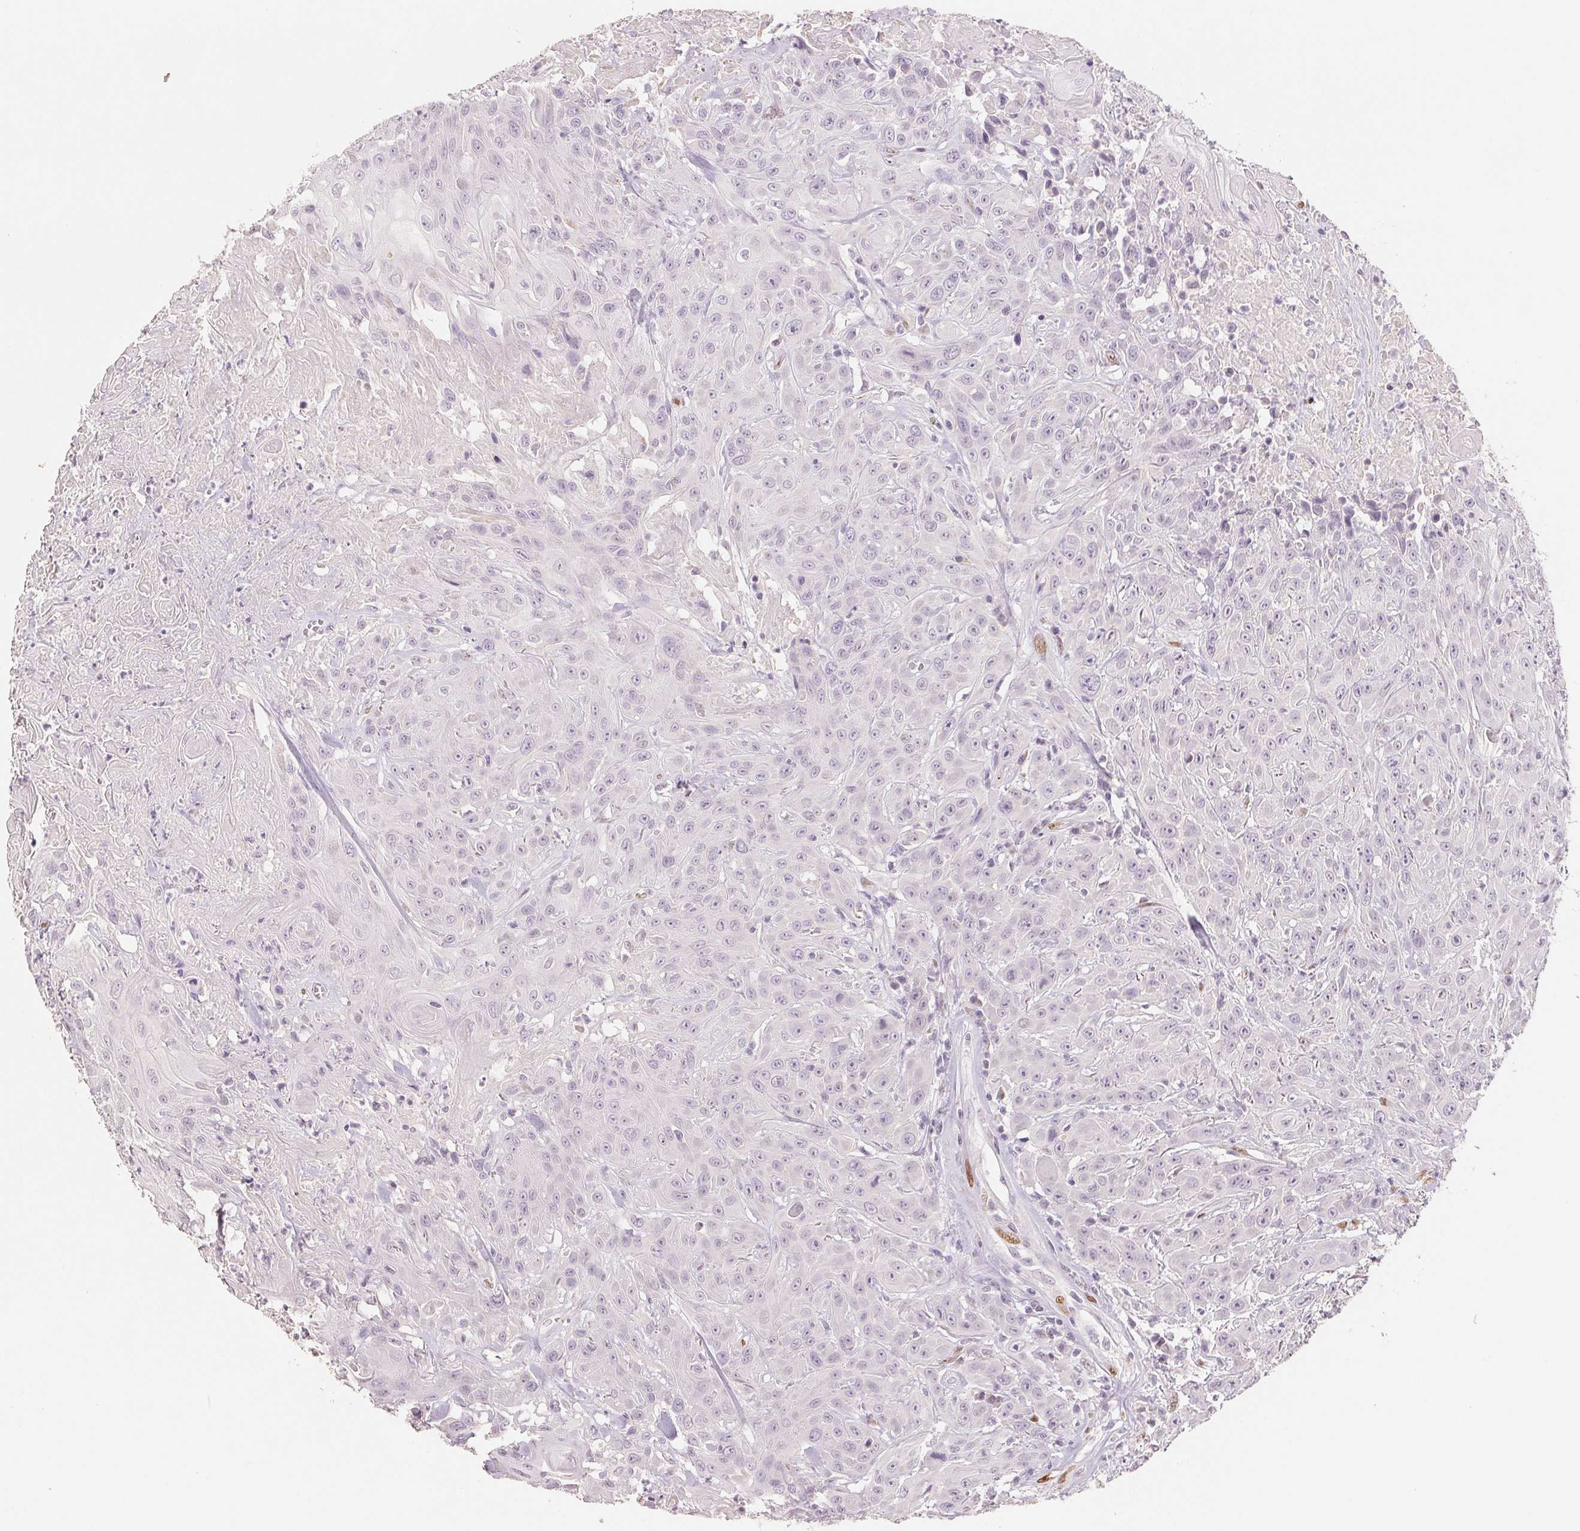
{"staining": {"intensity": "negative", "quantity": "none", "location": "none"}, "tissue": "head and neck cancer", "cell_type": "Tumor cells", "image_type": "cancer", "snomed": [{"axis": "morphology", "description": "Squamous cell carcinoma, NOS"}, {"axis": "topography", "description": "Skin"}, {"axis": "topography", "description": "Head-Neck"}], "caption": "Immunohistochemical staining of human head and neck squamous cell carcinoma shows no significant positivity in tumor cells.", "gene": "SMARCD3", "patient": {"sex": "male", "age": 80}}